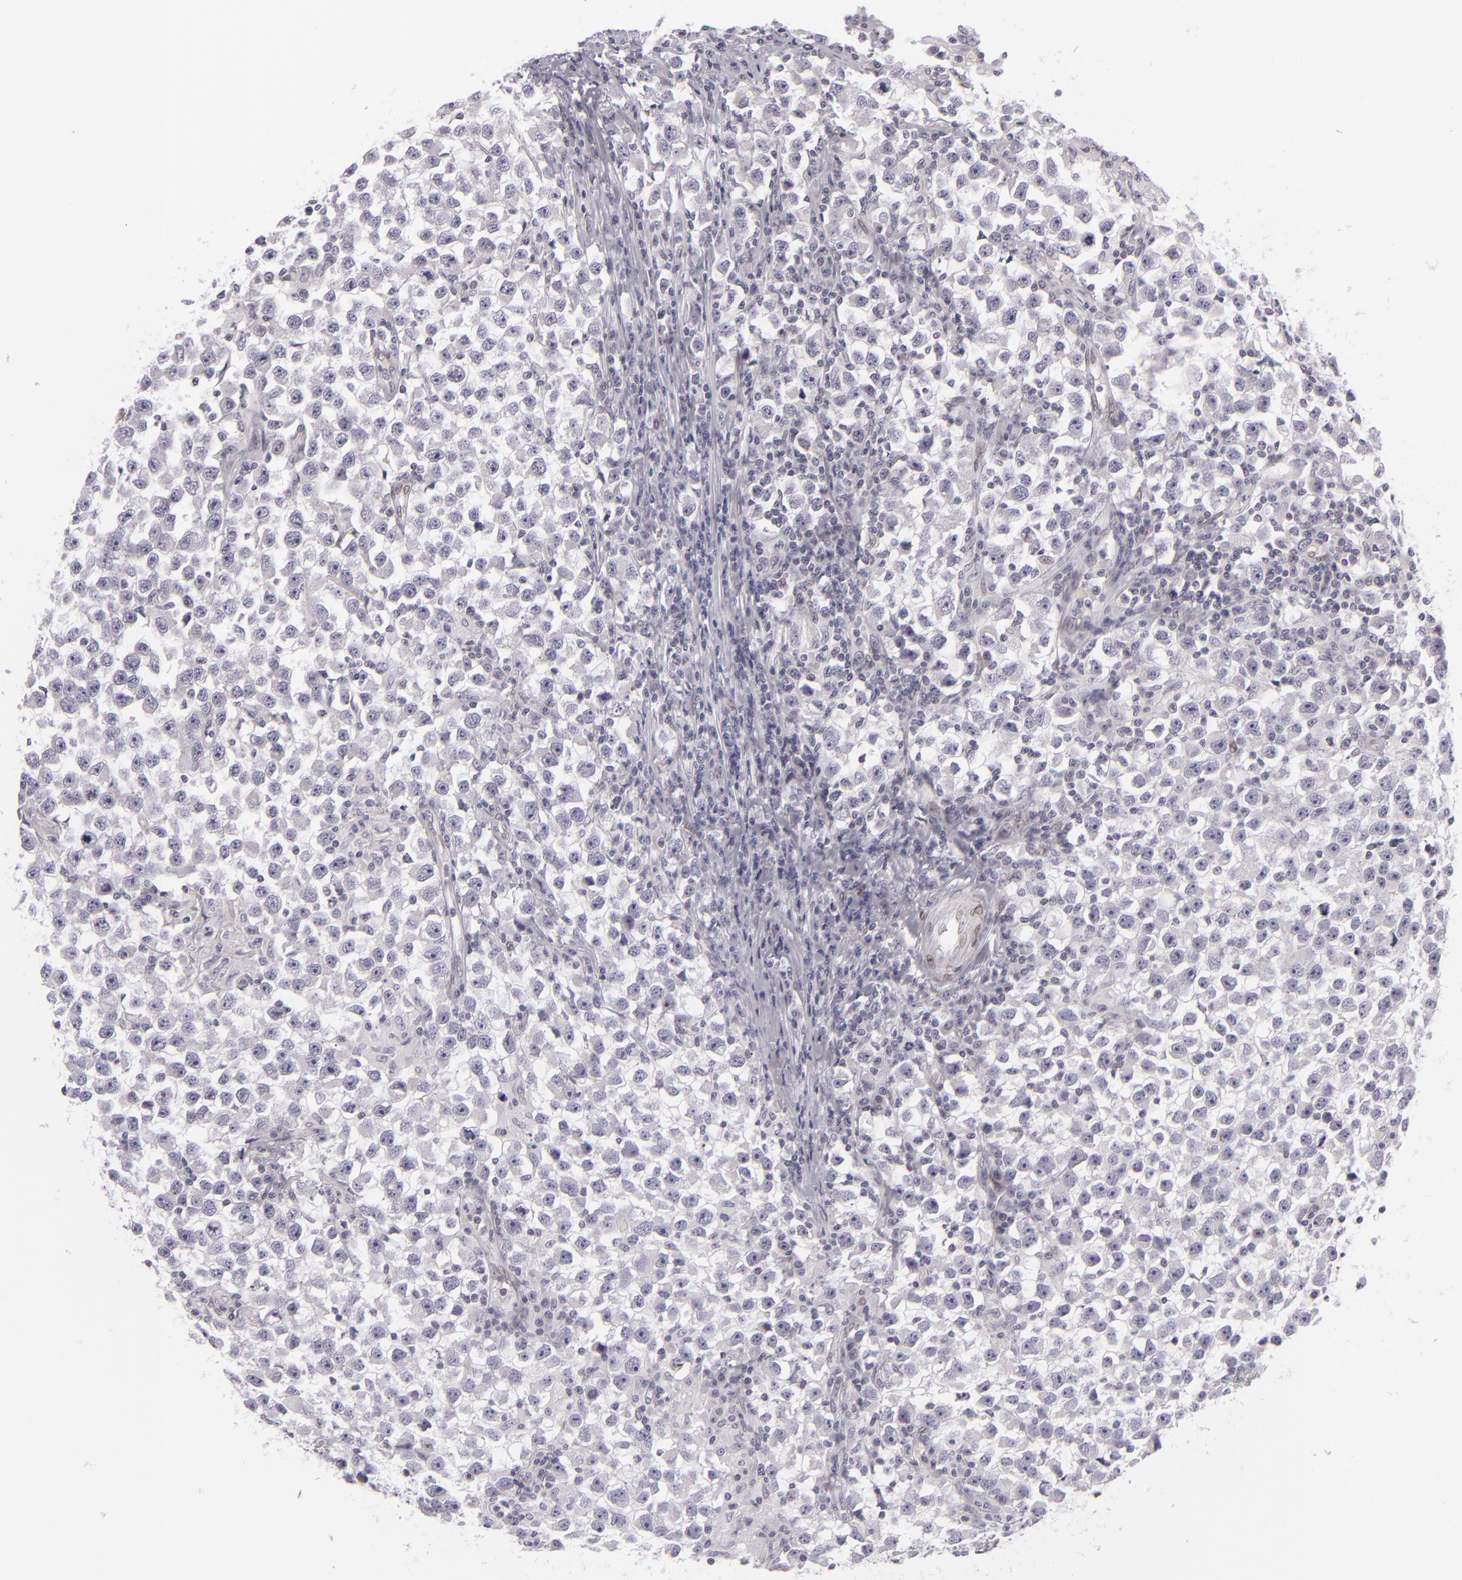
{"staining": {"intensity": "negative", "quantity": "none", "location": "none"}, "tissue": "testis cancer", "cell_type": "Tumor cells", "image_type": "cancer", "snomed": [{"axis": "morphology", "description": "Seminoma, NOS"}, {"axis": "topography", "description": "Testis"}], "caption": "IHC photomicrograph of testis cancer stained for a protein (brown), which exhibits no expression in tumor cells.", "gene": "EMD", "patient": {"sex": "male", "age": 33}}